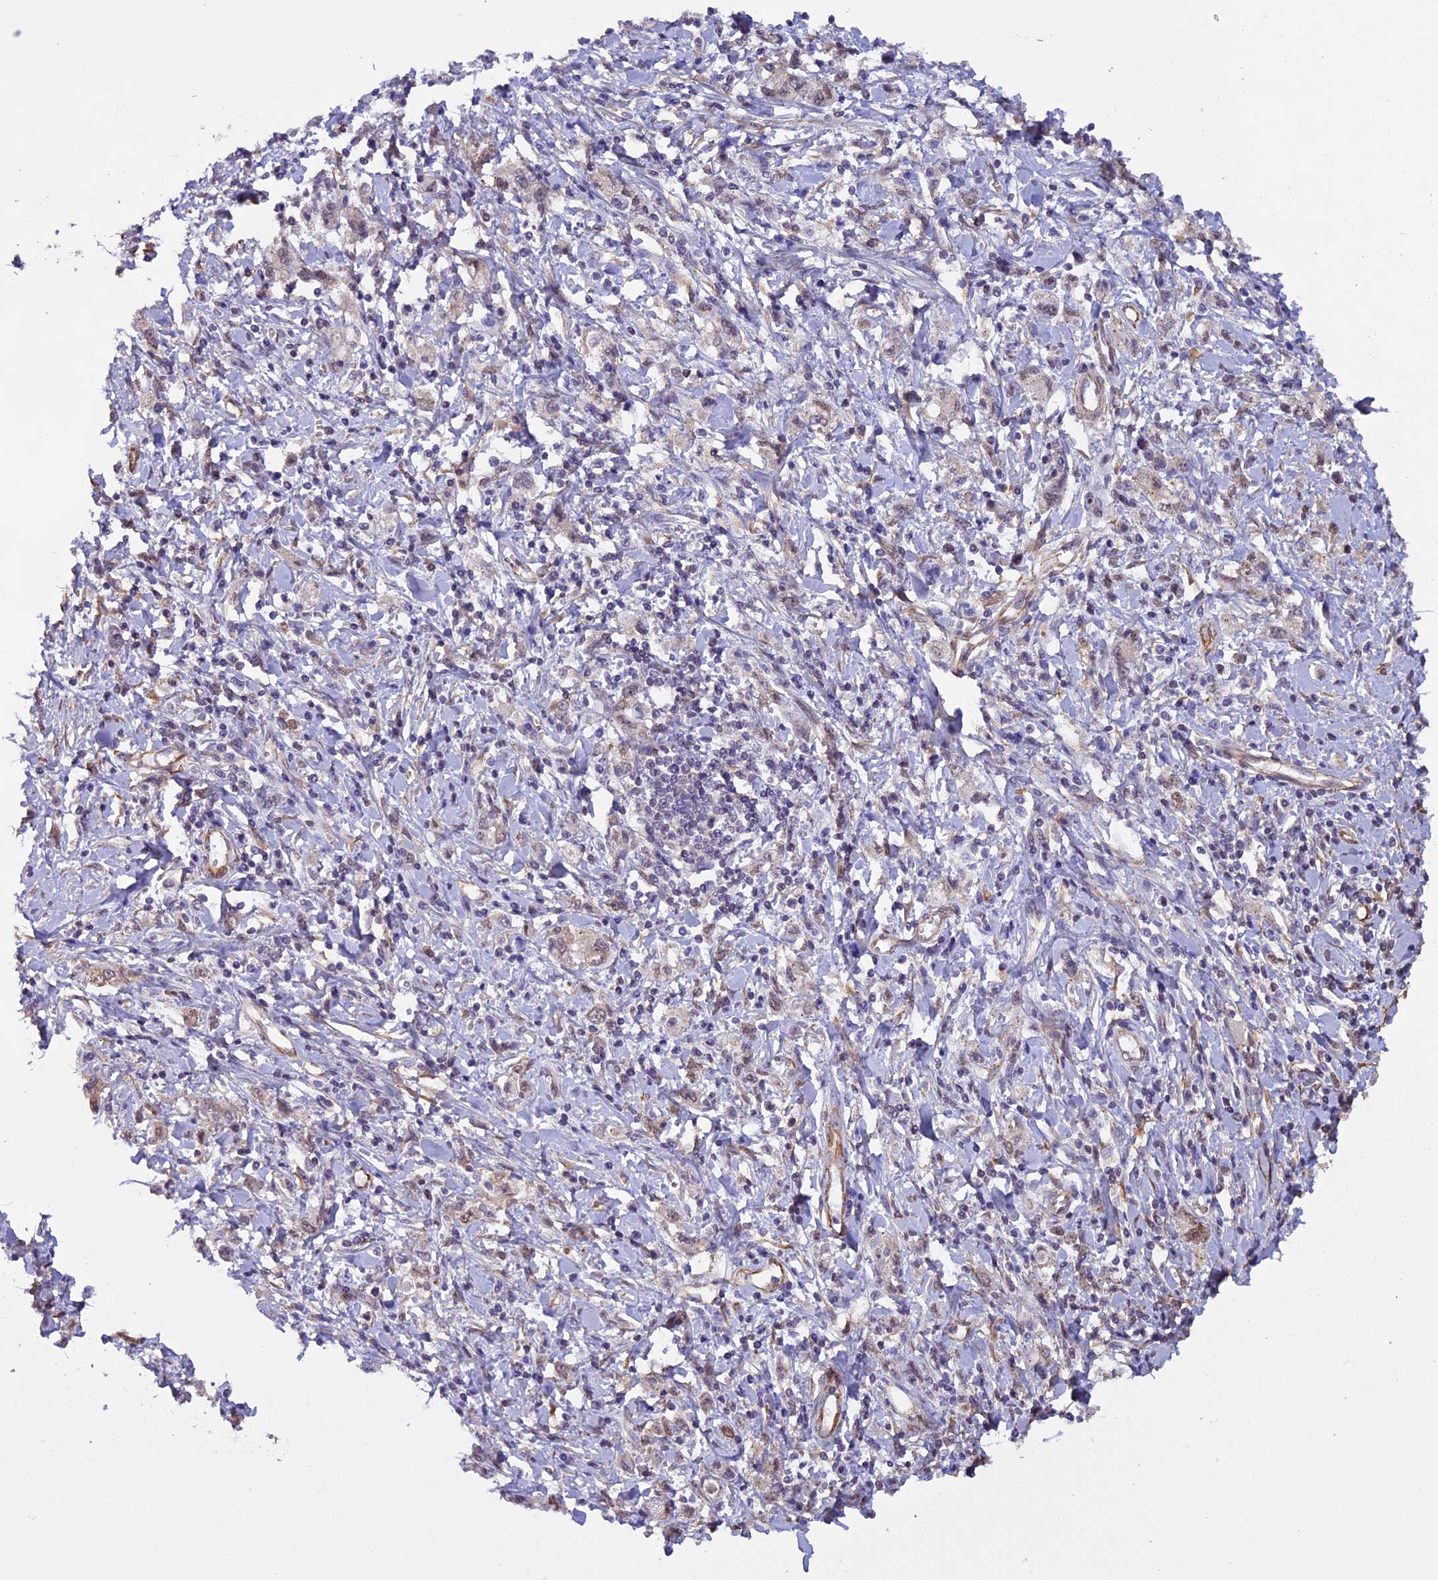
{"staining": {"intensity": "weak", "quantity": "<25%", "location": "cytoplasmic/membranous"}, "tissue": "stomach cancer", "cell_type": "Tumor cells", "image_type": "cancer", "snomed": [{"axis": "morphology", "description": "Adenocarcinoma, NOS"}, {"axis": "topography", "description": "Stomach"}], "caption": "Immunohistochemistry histopathology image of human stomach cancer stained for a protein (brown), which exhibits no expression in tumor cells.", "gene": "C3orf70", "patient": {"sex": "female", "age": 76}}